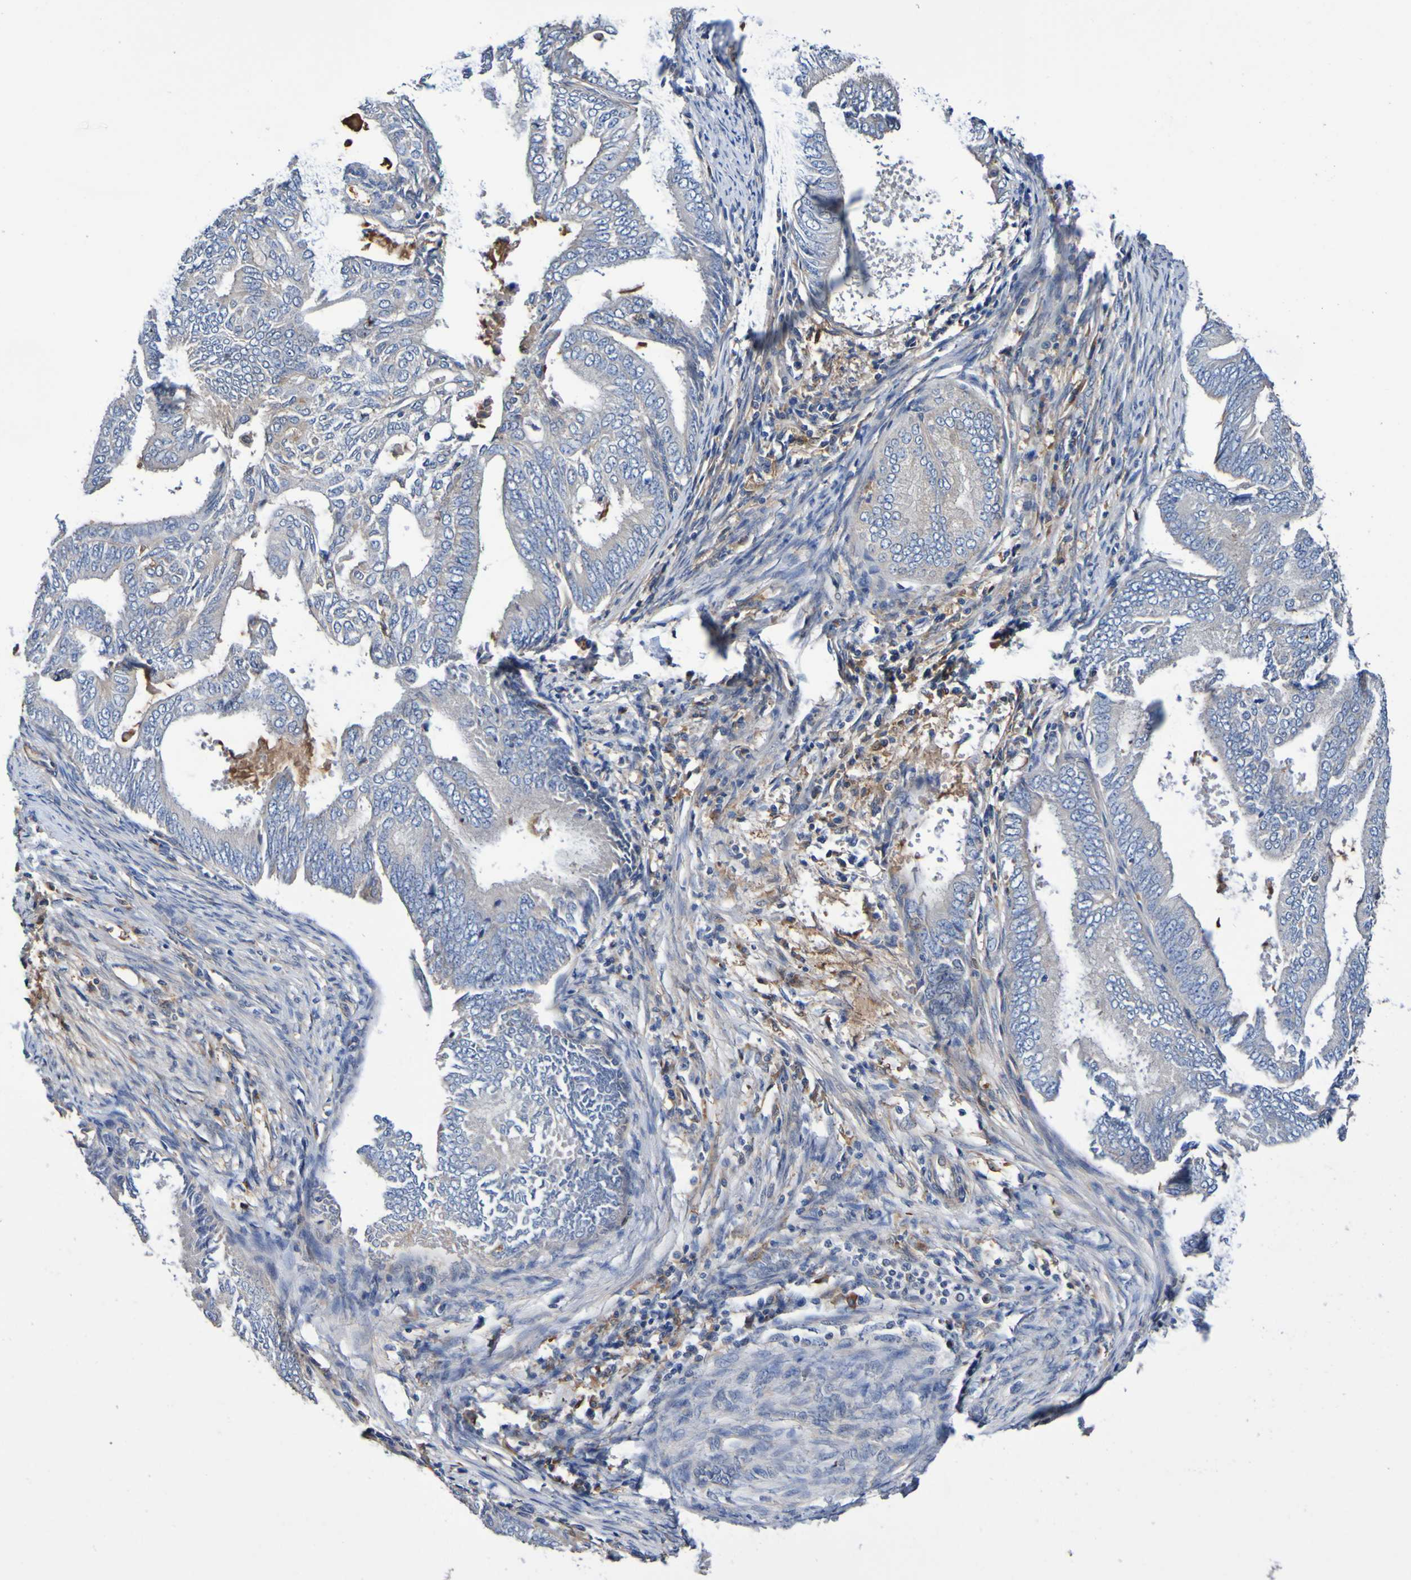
{"staining": {"intensity": "weak", "quantity": ">75%", "location": "cytoplasmic/membranous"}, "tissue": "endometrial cancer", "cell_type": "Tumor cells", "image_type": "cancer", "snomed": [{"axis": "morphology", "description": "Adenocarcinoma, NOS"}, {"axis": "topography", "description": "Endometrium"}], "caption": "IHC micrograph of adenocarcinoma (endometrial) stained for a protein (brown), which reveals low levels of weak cytoplasmic/membranous expression in approximately >75% of tumor cells.", "gene": "METAP2", "patient": {"sex": "female", "age": 58}}